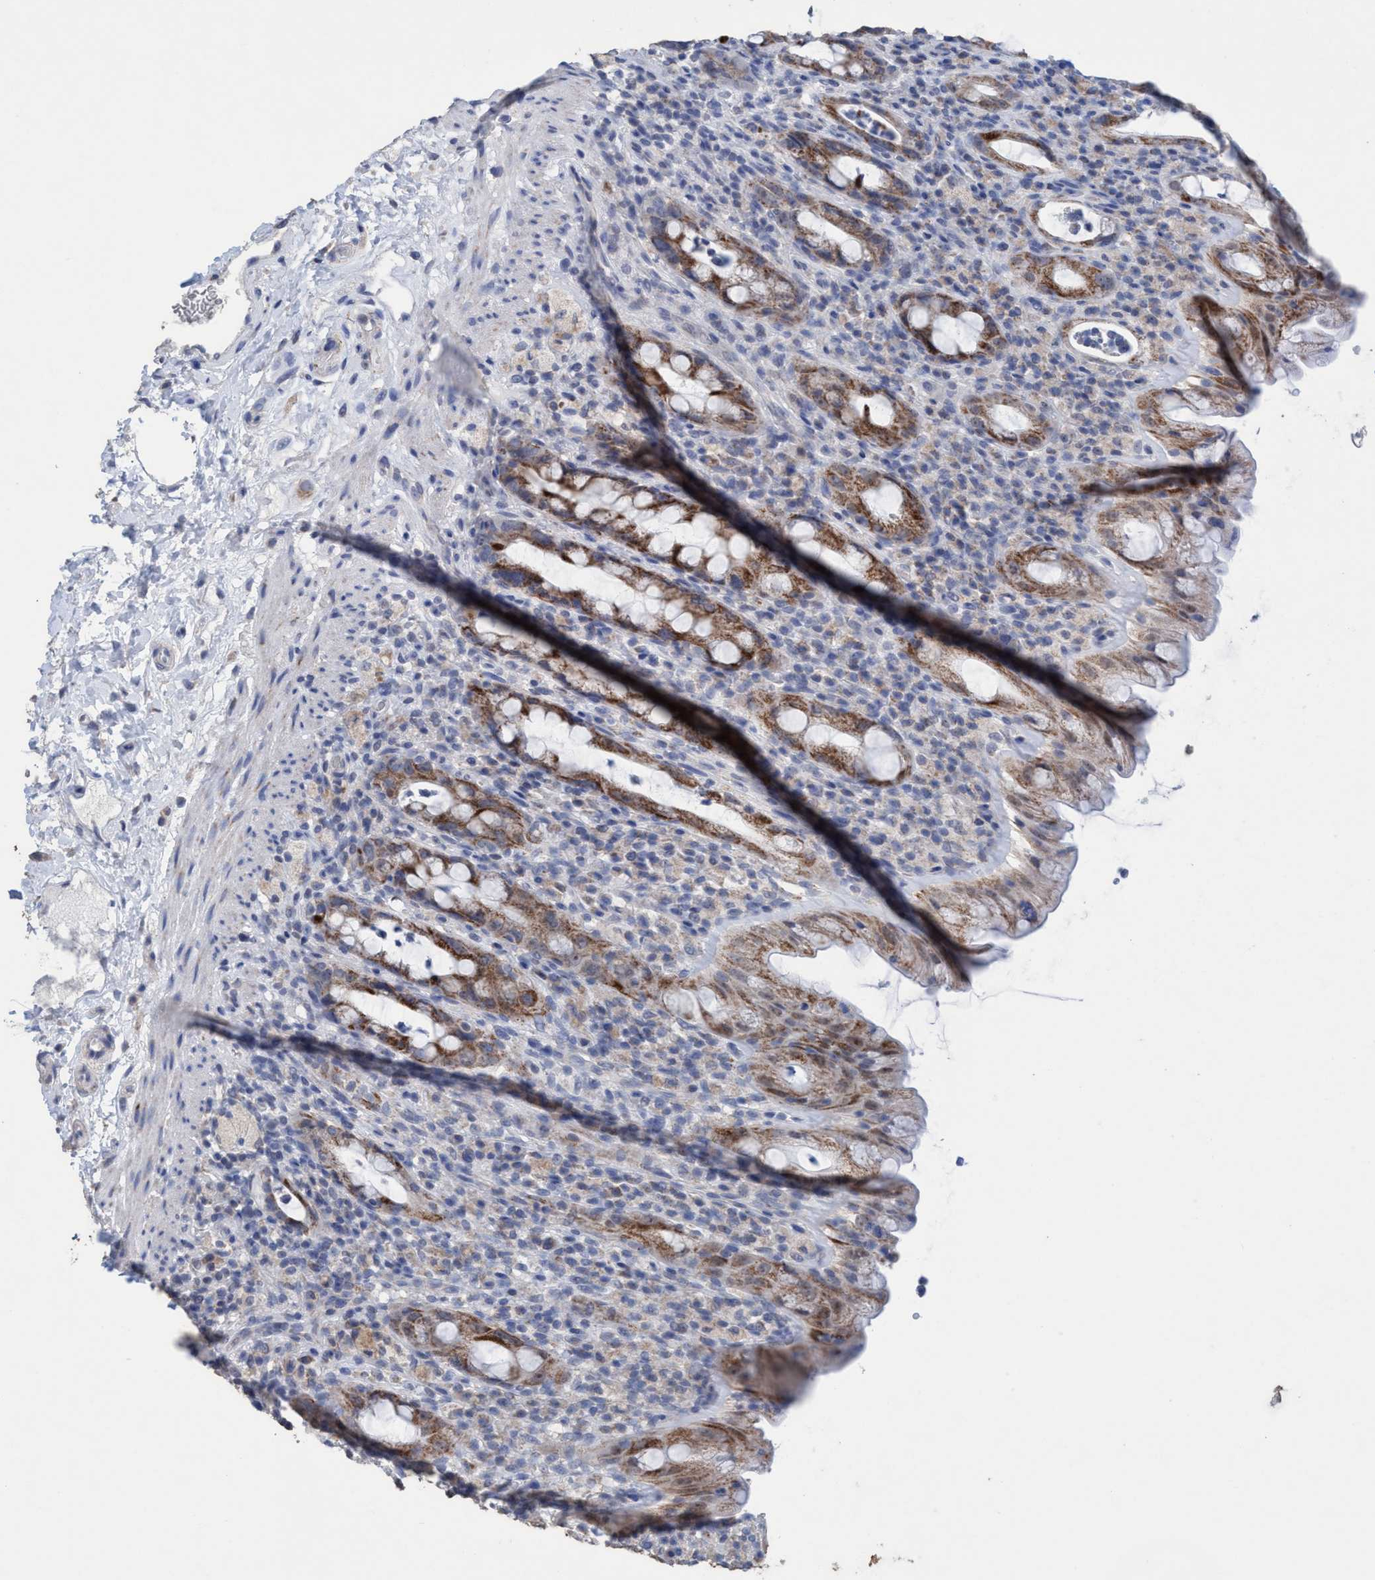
{"staining": {"intensity": "moderate", "quantity": ">75%", "location": "cytoplasmic/membranous"}, "tissue": "rectum", "cell_type": "Glandular cells", "image_type": "normal", "snomed": [{"axis": "morphology", "description": "Normal tissue, NOS"}, {"axis": "topography", "description": "Rectum"}], "caption": "Immunohistochemistry (IHC) staining of unremarkable rectum, which demonstrates medium levels of moderate cytoplasmic/membranous staining in approximately >75% of glandular cells indicating moderate cytoplasmic/membranous protein positivity. The staining was performed using DAB (brown) for protein detection and nuclei were counterstained in hematoxylin (blue).", "gene": "RSAD1", "patient": {"sex": "male", "age": 44}}